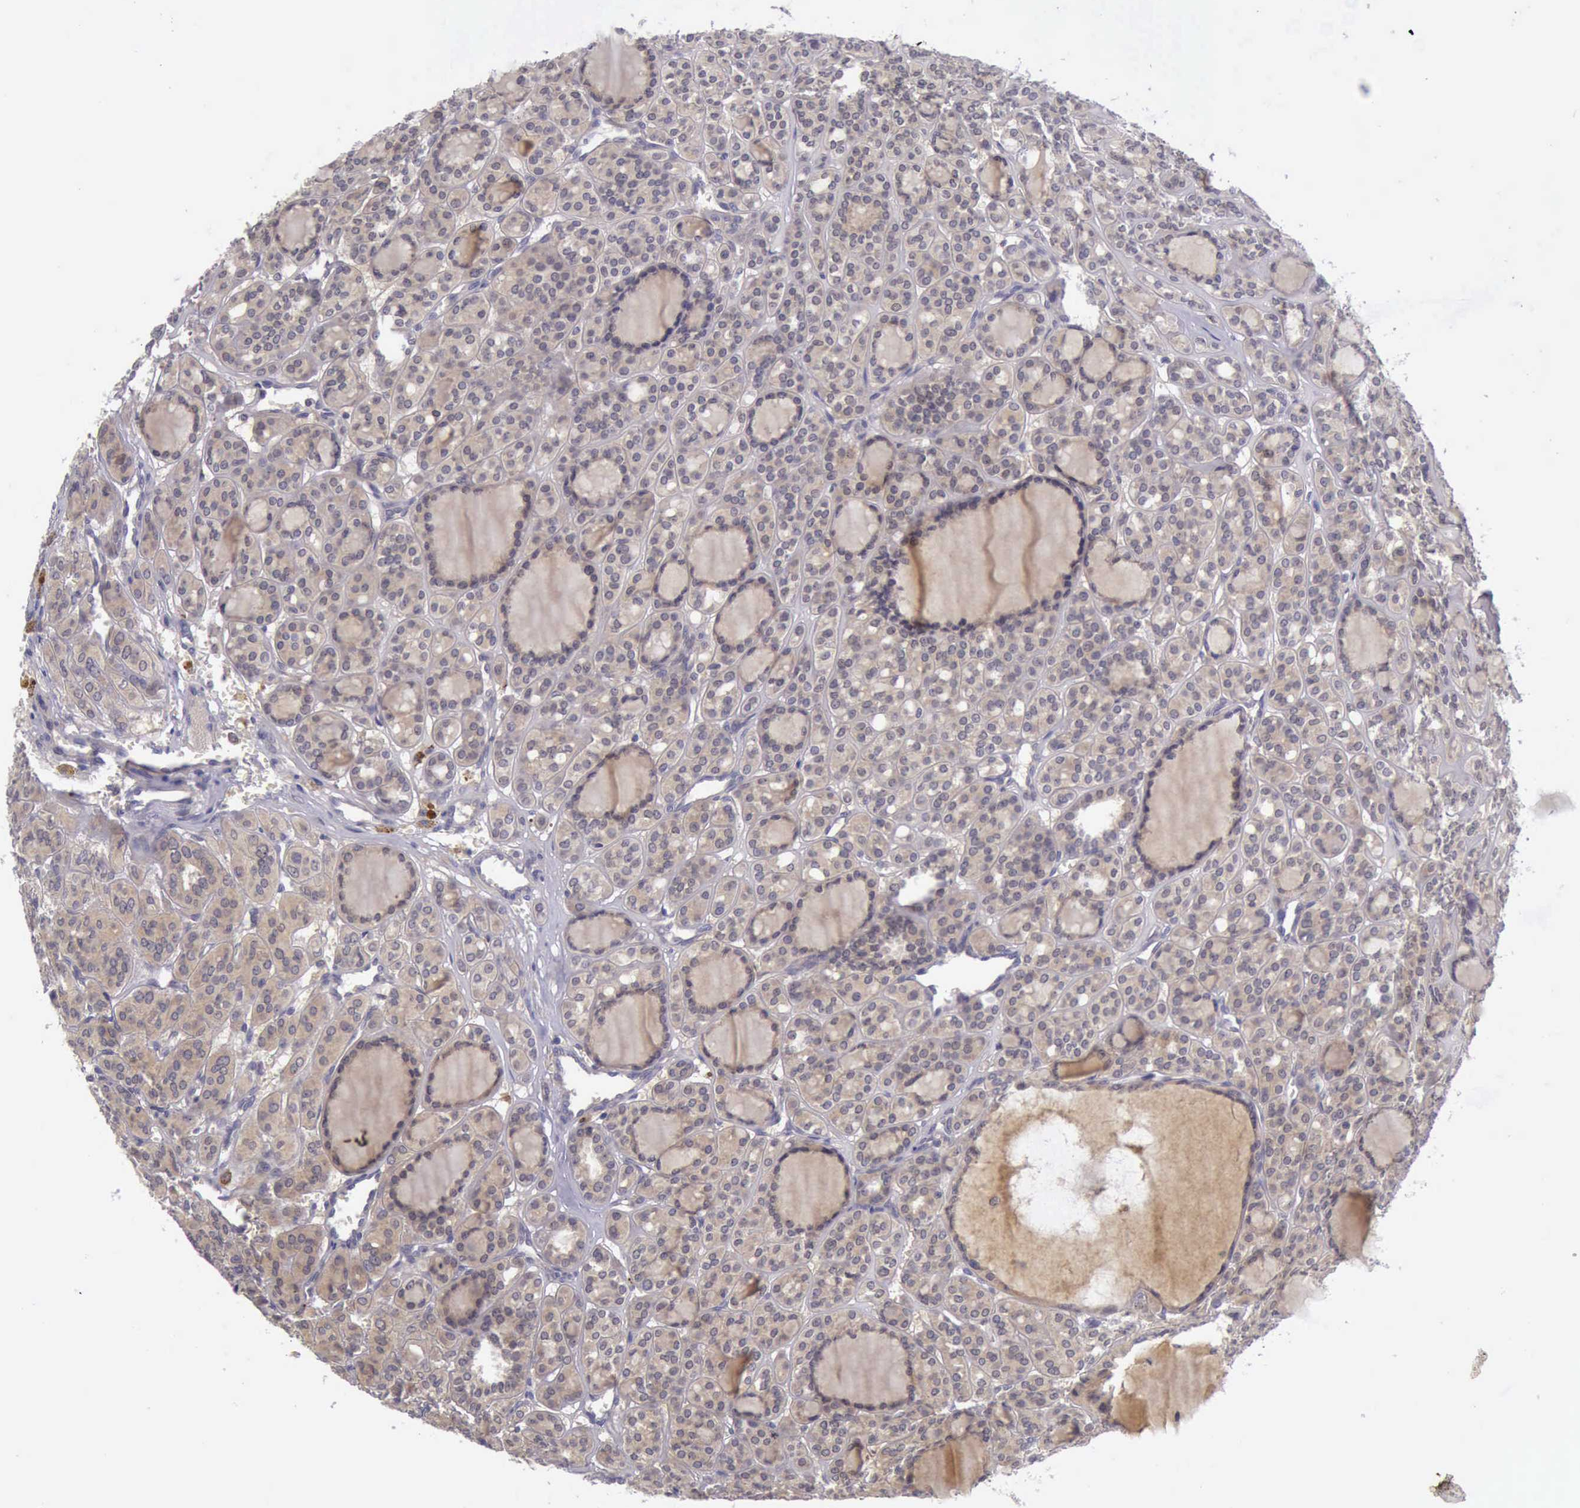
{"staining": {"intensity": "weak", "quantity": ">75%", "location": "cytoplasmic/membranous"}, "tissue": "thyroid cancer", "cell_type": "Tumor cells", "image_type": "cancer", "snomed": [{"axis": "morphology", "description": "Follicular adenoma carcinoma, NOS"}, {"axis": "topography", "description": "Thyroid gland"}], "caption": "Human thyroid cancer (follicular adenoma carcinoma) stained with a brown dye displays weak cytoplasmic/membranous positive expression in approximately >75% of tumor cells.", "gene": "ARNT2", "patient": {"sex": "female", "age": 71}}